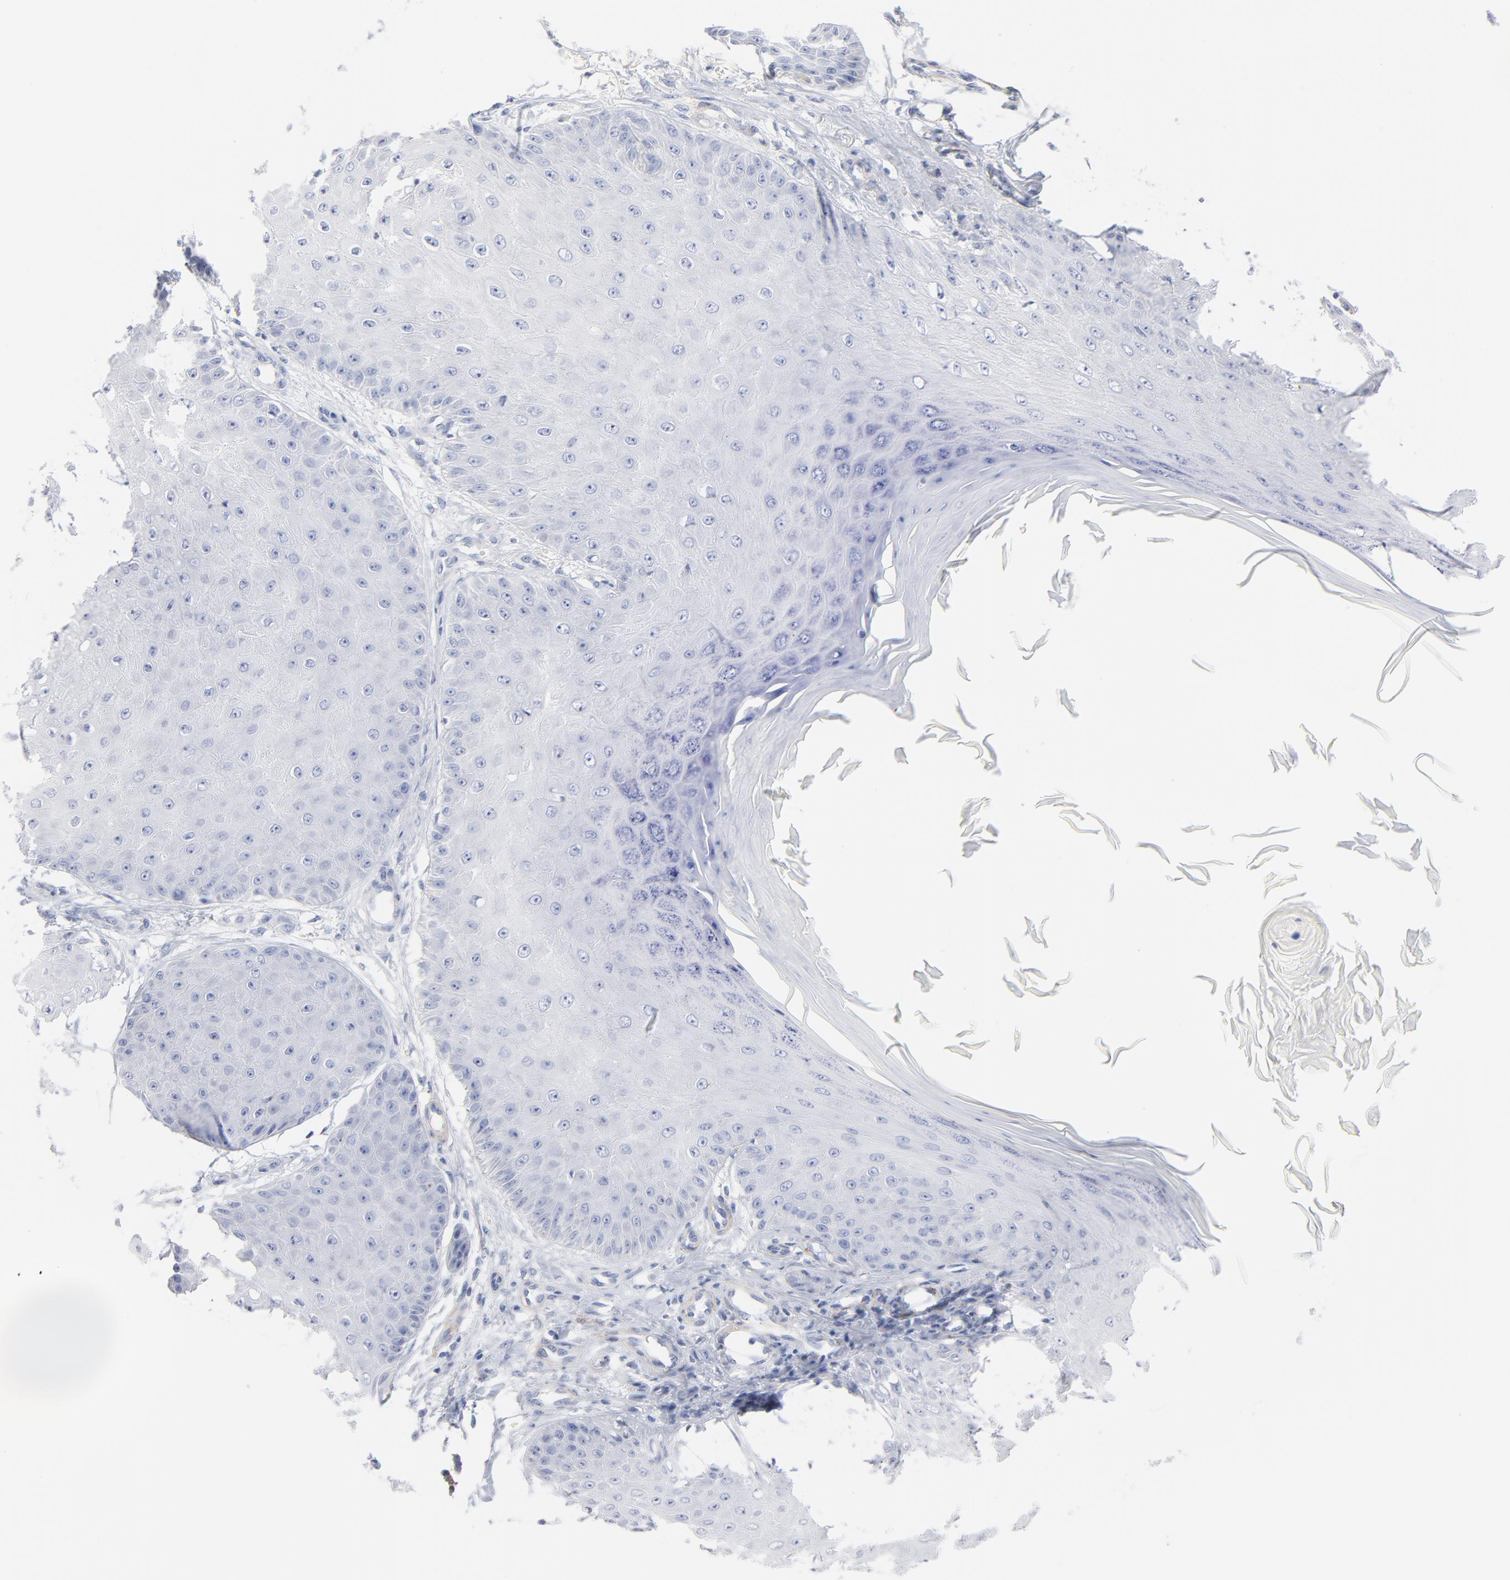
{"staining": {"intensity": "negative", "quantity": "none", "location": "none"}, "tissue": "skin cancer", "cell_type": "Tumor cells", "image_type": "cancer", "snomed": [{"axis": "morphology", "description": "Squamous cell carcinoma, NOS"}, {"axis": "topography", "description": "Skin"}], "caption": "Skin cancer (squamous cell carcinoma) stained for a protein using immunohistochemistry reveals no staining tumor cells.", "gene": "AGTR1", "patient": {"sex": "female", "age": 40}}